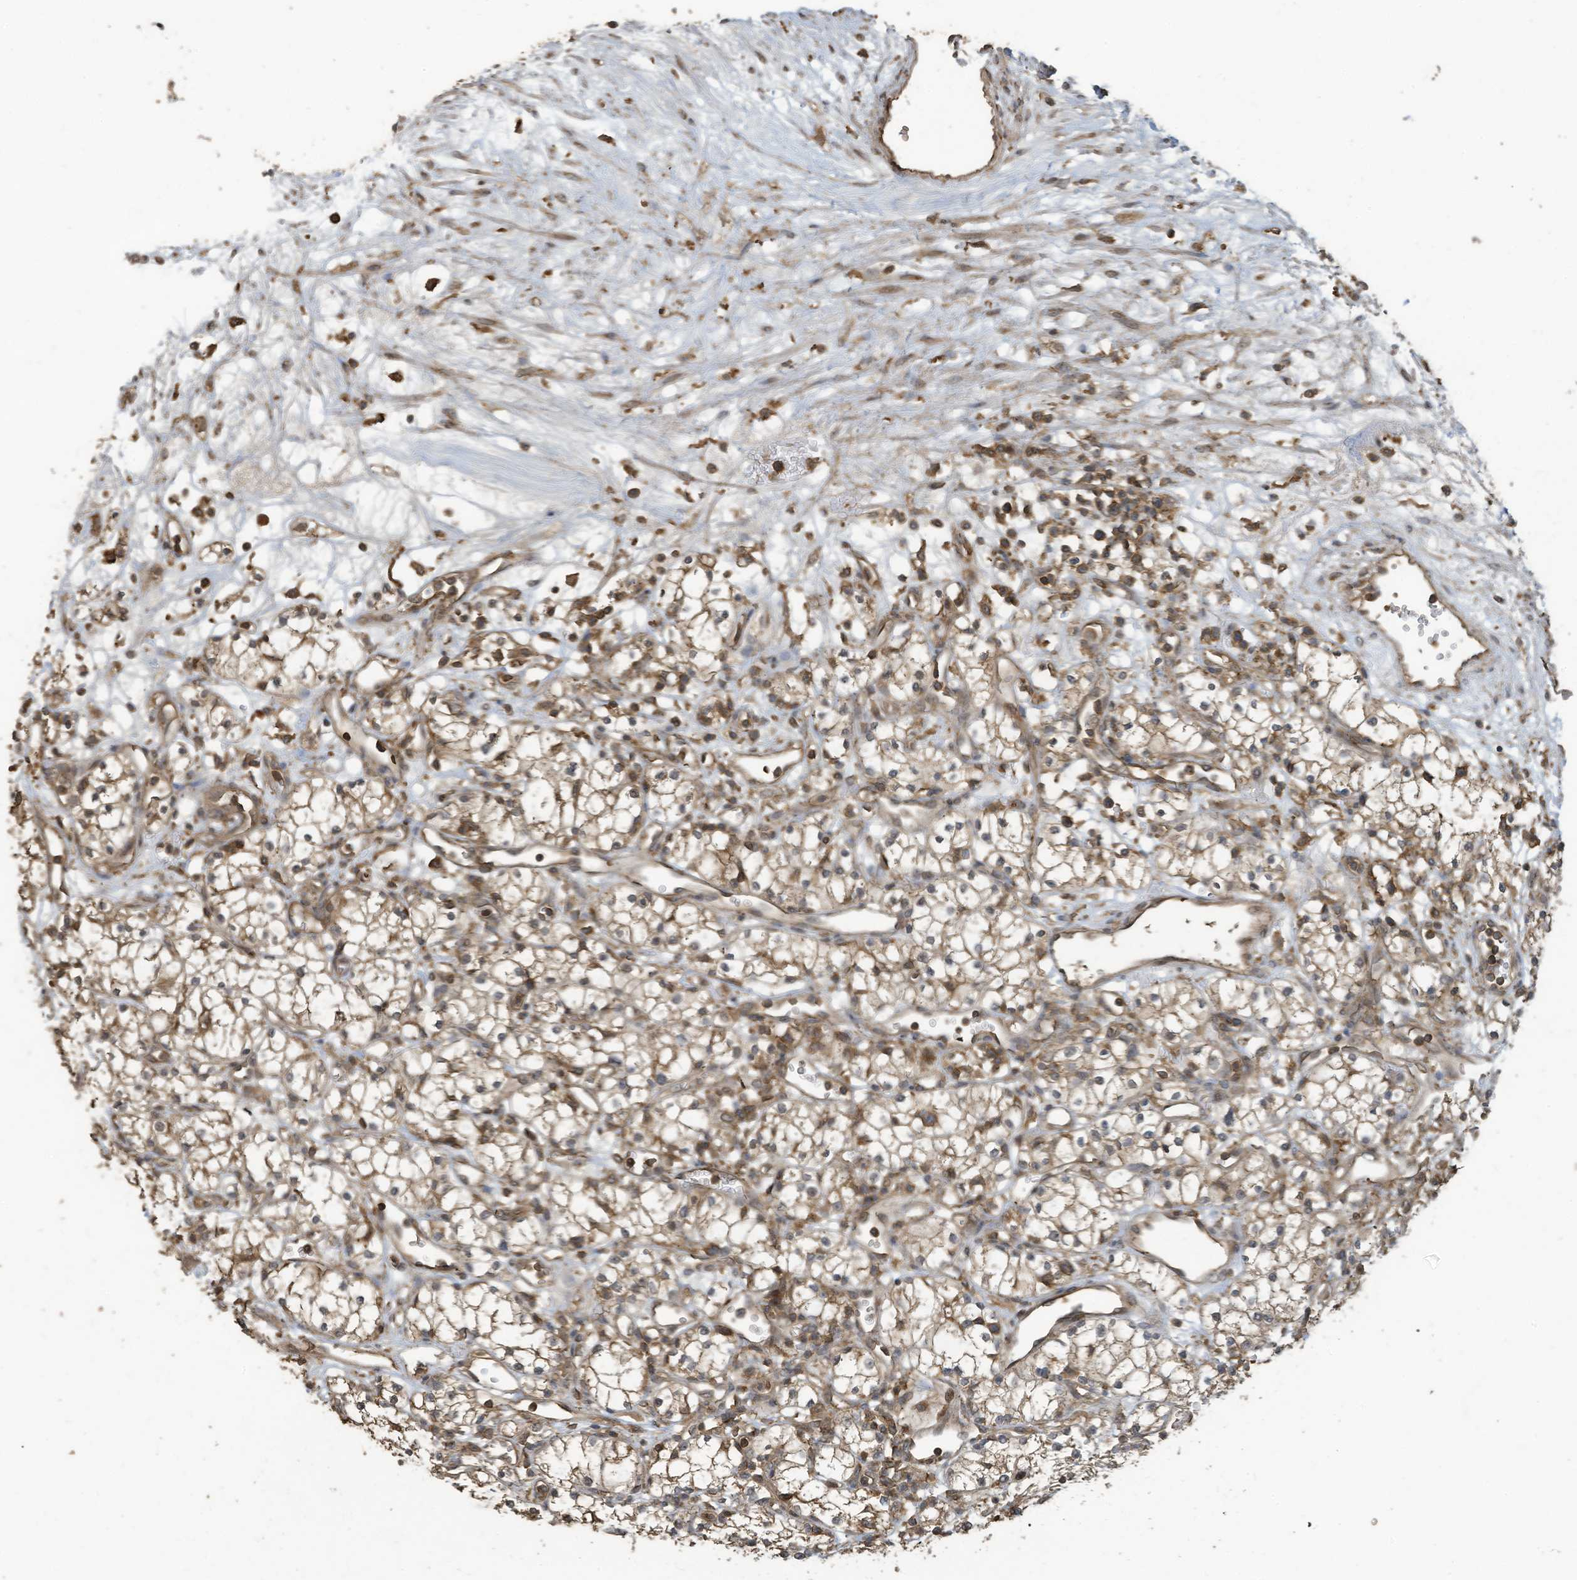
{"staining": {"intensity": "weak", "quantity": "<25%", "location": "cytoplasmic/membranous"}, "tissue": "renal cancer", "cell_type": "Tumor cells", "image_type": "cancer", "snomed": [{"axis": "morphology", "description": "Adenocarcinoma, NOS"}, {"axis": "topography", "description": "Kidney"}], "caption": "Immunohistochemistry (IHC) histopathology image of renal adenocarcinoma stained for a protein (brown), which reveals no expression in tumor cells.", "gene": "COX10", "patient": {"sex": "male", "age": 59}}